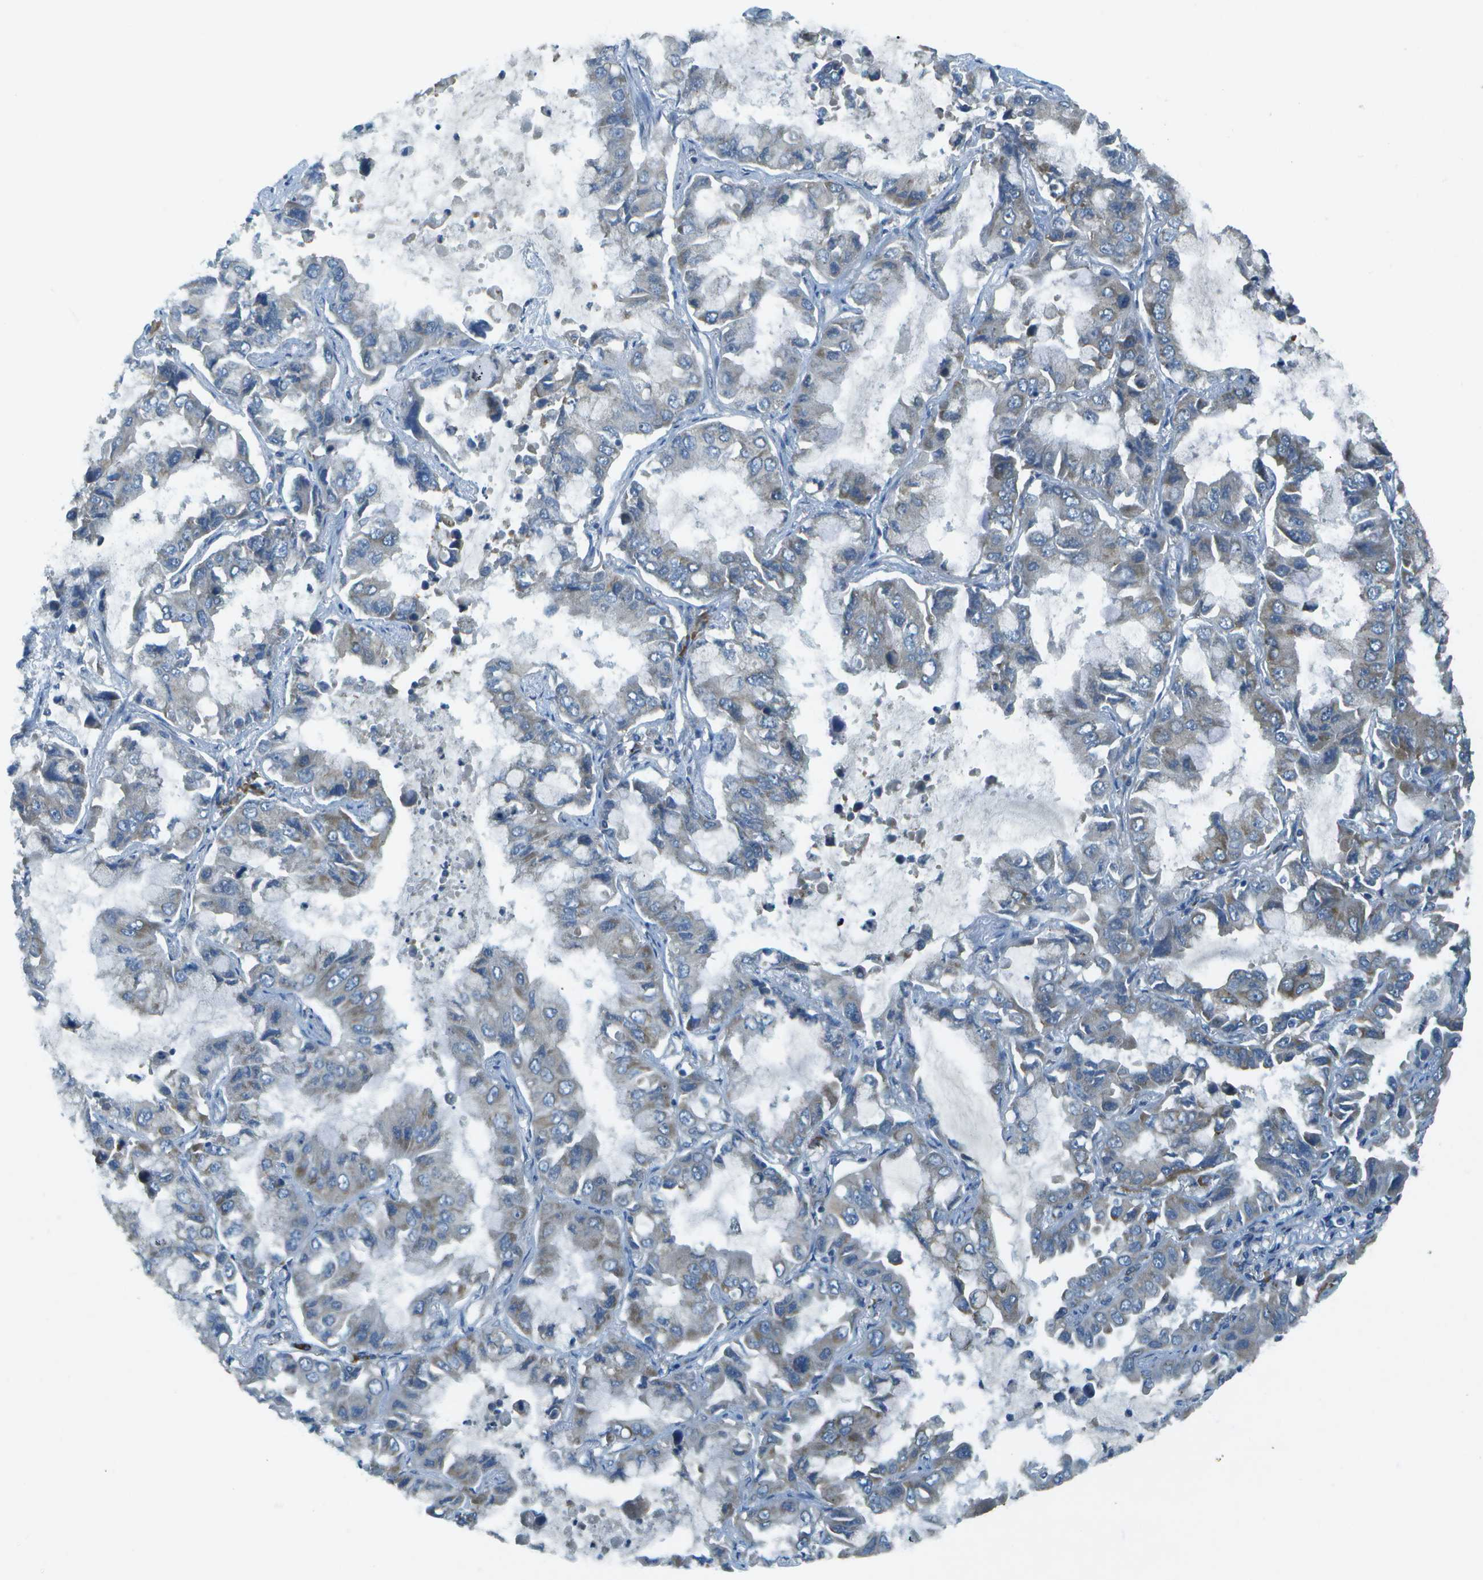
{"staining": {"intensity": "negative", "quantity": "none", "location": "none"}, "tissue": "lung cancer", "cell_type": "Tumor cells", "image_type": "cancer", "snomed": [{"axis": "morphology", "description": "Adenocarcinoma, NOS"}, {"axis": "topography", "description": "Lung"}], "caption": "Tumor cells are negative for protein expression in human adenocarcinoma (lung).", "gene": "KCTD3", "patient": {"sex": "male", "age": 64}}